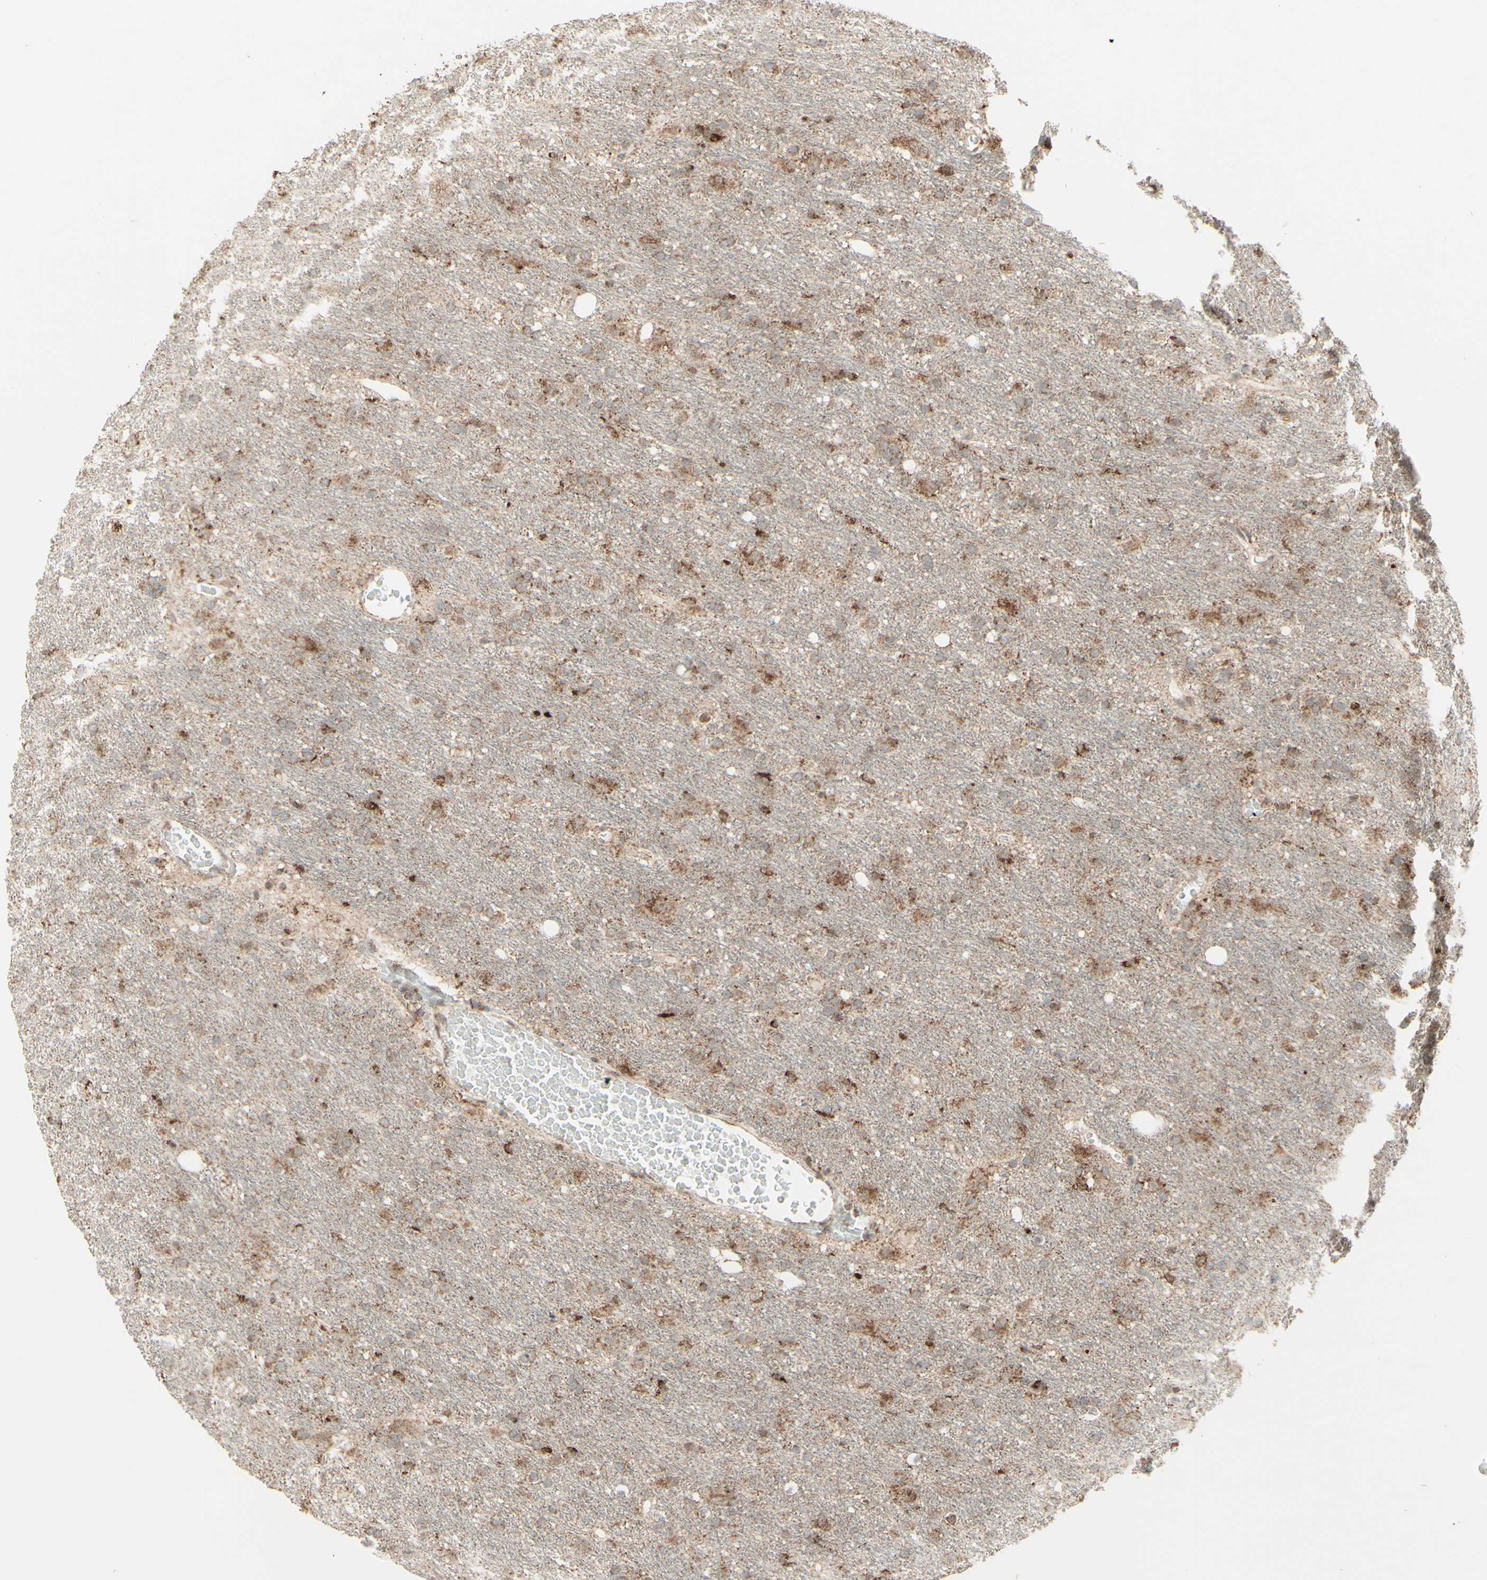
{"staining": {"intensity": "moderate", "quantity": ">75%", "location": "cytoplasmic/membranous"}, "tissue": "glioma", "cell_type": "Tumor cells", "image_type": "cancer", "snomed": [{"axis": "morphology", "description": "Glioma, malignant, Low grade"}, {"axis": "topography", "description": "Brain"}], "caption": "The image displays immunohistochemical staining of glioma. There is moderate cytoplasmic/membranous staining is appreciated in about >75% of tumor cells.", "gene": "DHRS3", "patient": {"sex": "male", "age": 77}}